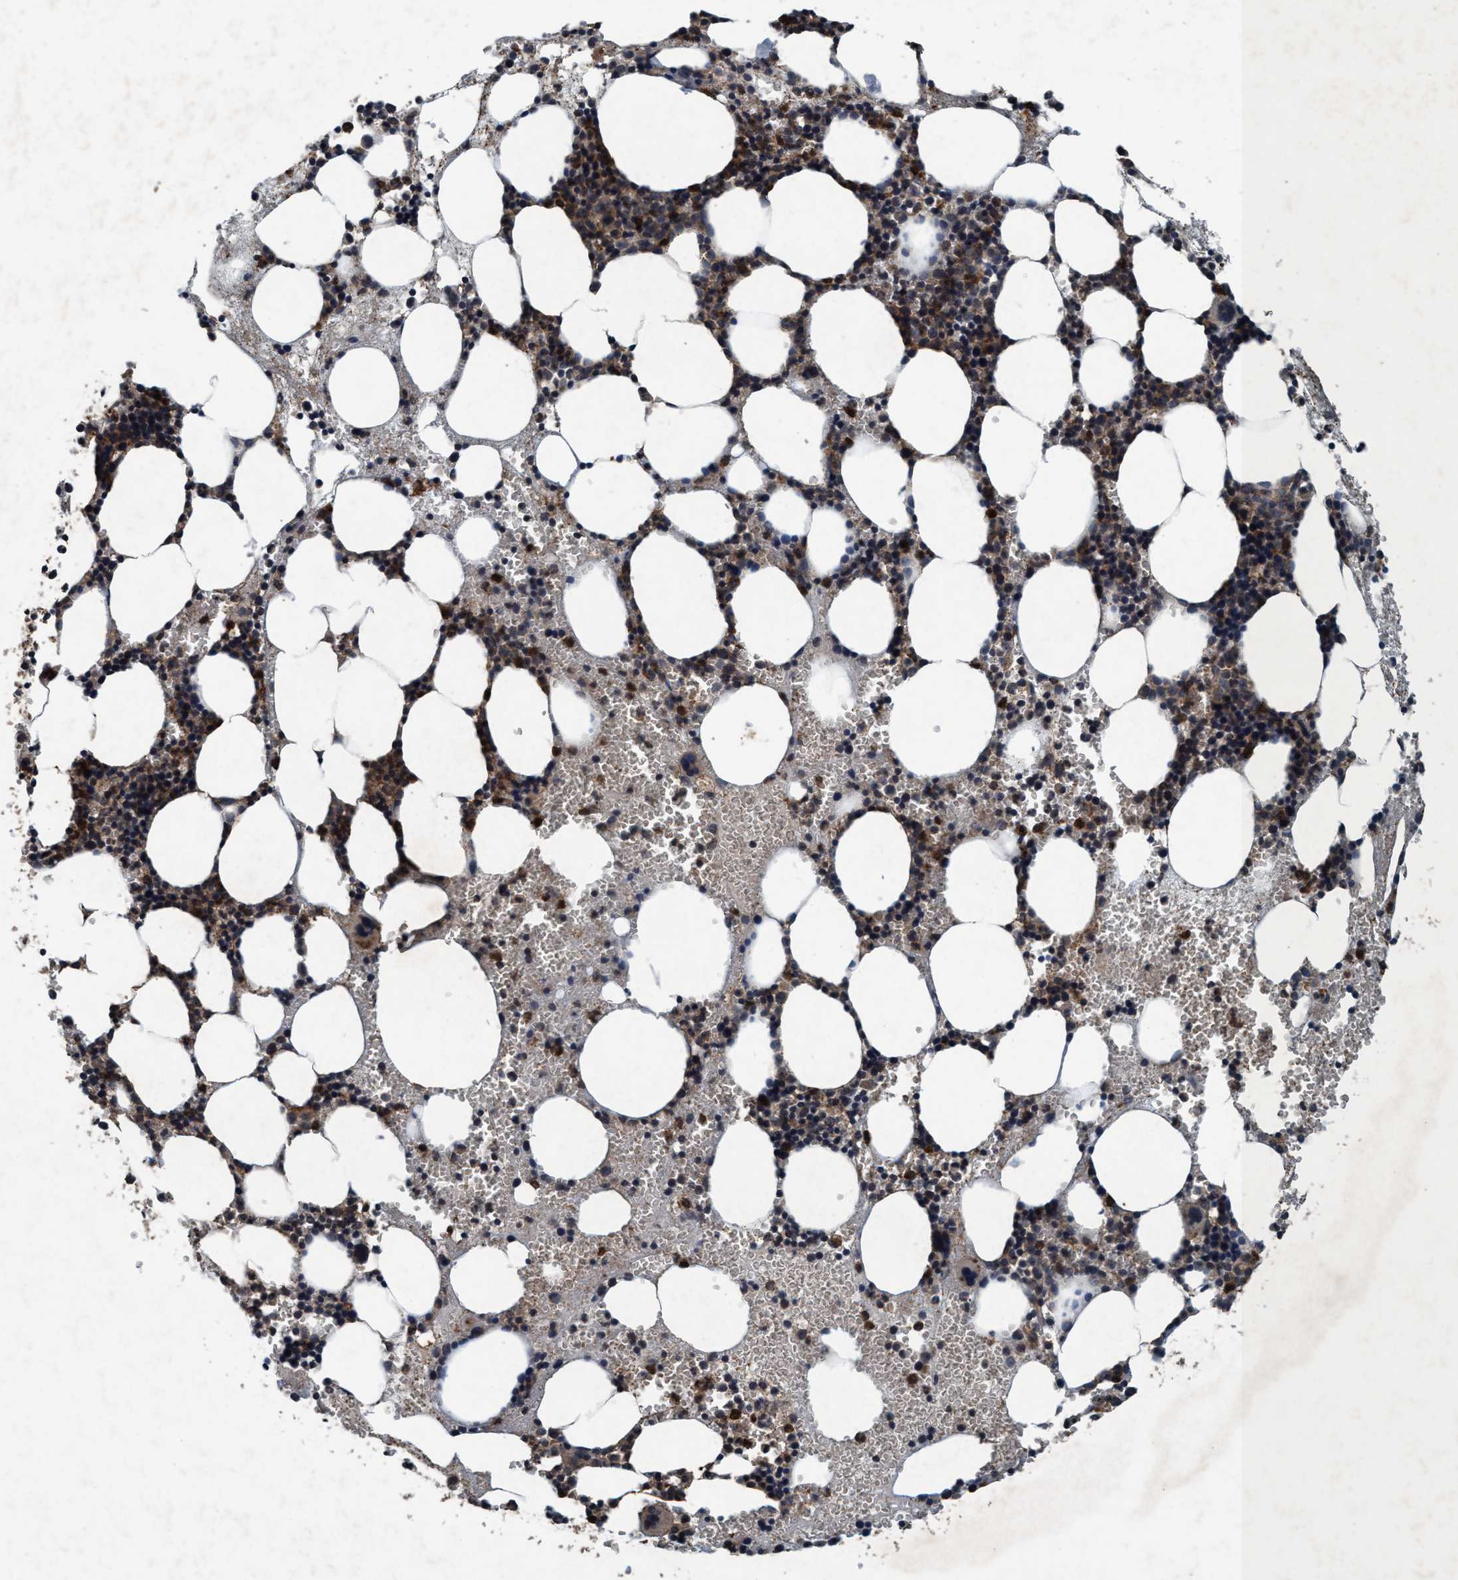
{"staining": {"intensity": "moderate", "quantity": "25%-75%", "location": "cytoplasmic/membranous"}, "tissue": "bone marrow", "cell_type": "Hematopoietic cells", "image_type": "normal", "snomed": [{"axis": "morphology", "description": "Normal tissue, NOS"}, {"axis": "morphology", "description": "Inflammation, NOS"}, {"axis": "topography", "description": "Bone marrow"}], "caption": "Hematopoietic cells reveal medium levels of moderate cytoplasmic/membranous expression in about 25%-75% of cells in benign human bone marrow.", "gene": "AKT1S1", "patient": {"sex": "female", "age": 67}}